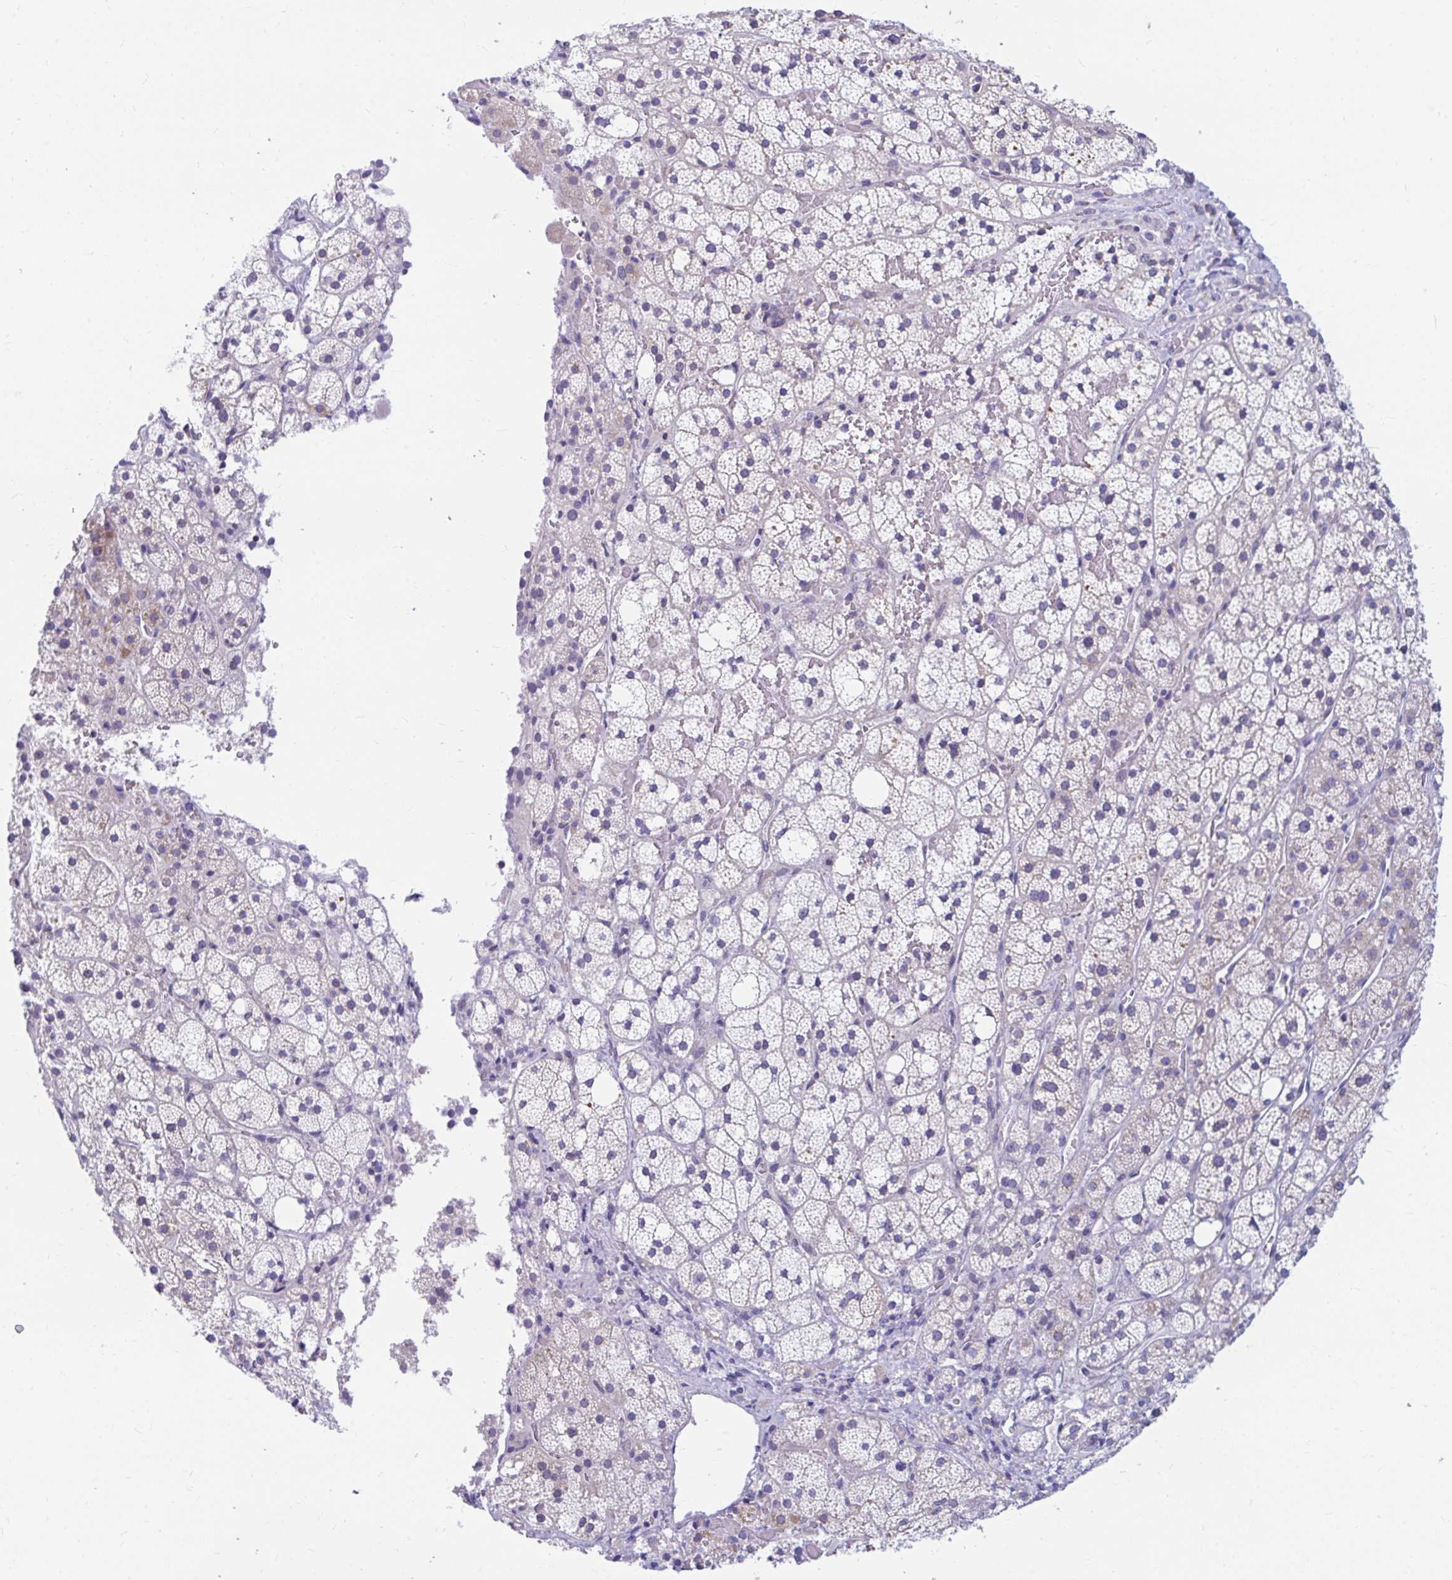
{"staining": {"intensity": "weak", "quantity": "<25%", "location": "cytoplasmic/membranous"}, "tissue": "adrenal gland", "cell_type": "Glandular cells", "image_type": "normal", "snomed": [{"axis": "morphology", "description": "Normal tissue, NOS"}, {"axis": "topography", "description": "Adrenal gland"}], "caption": "IHC histopathology image of benign human adrenal gland stained for a protein (brown), which displays no expression in glandular cells.", "gene": "RADIL", "patient": {"sex": "male", "age": 53}}